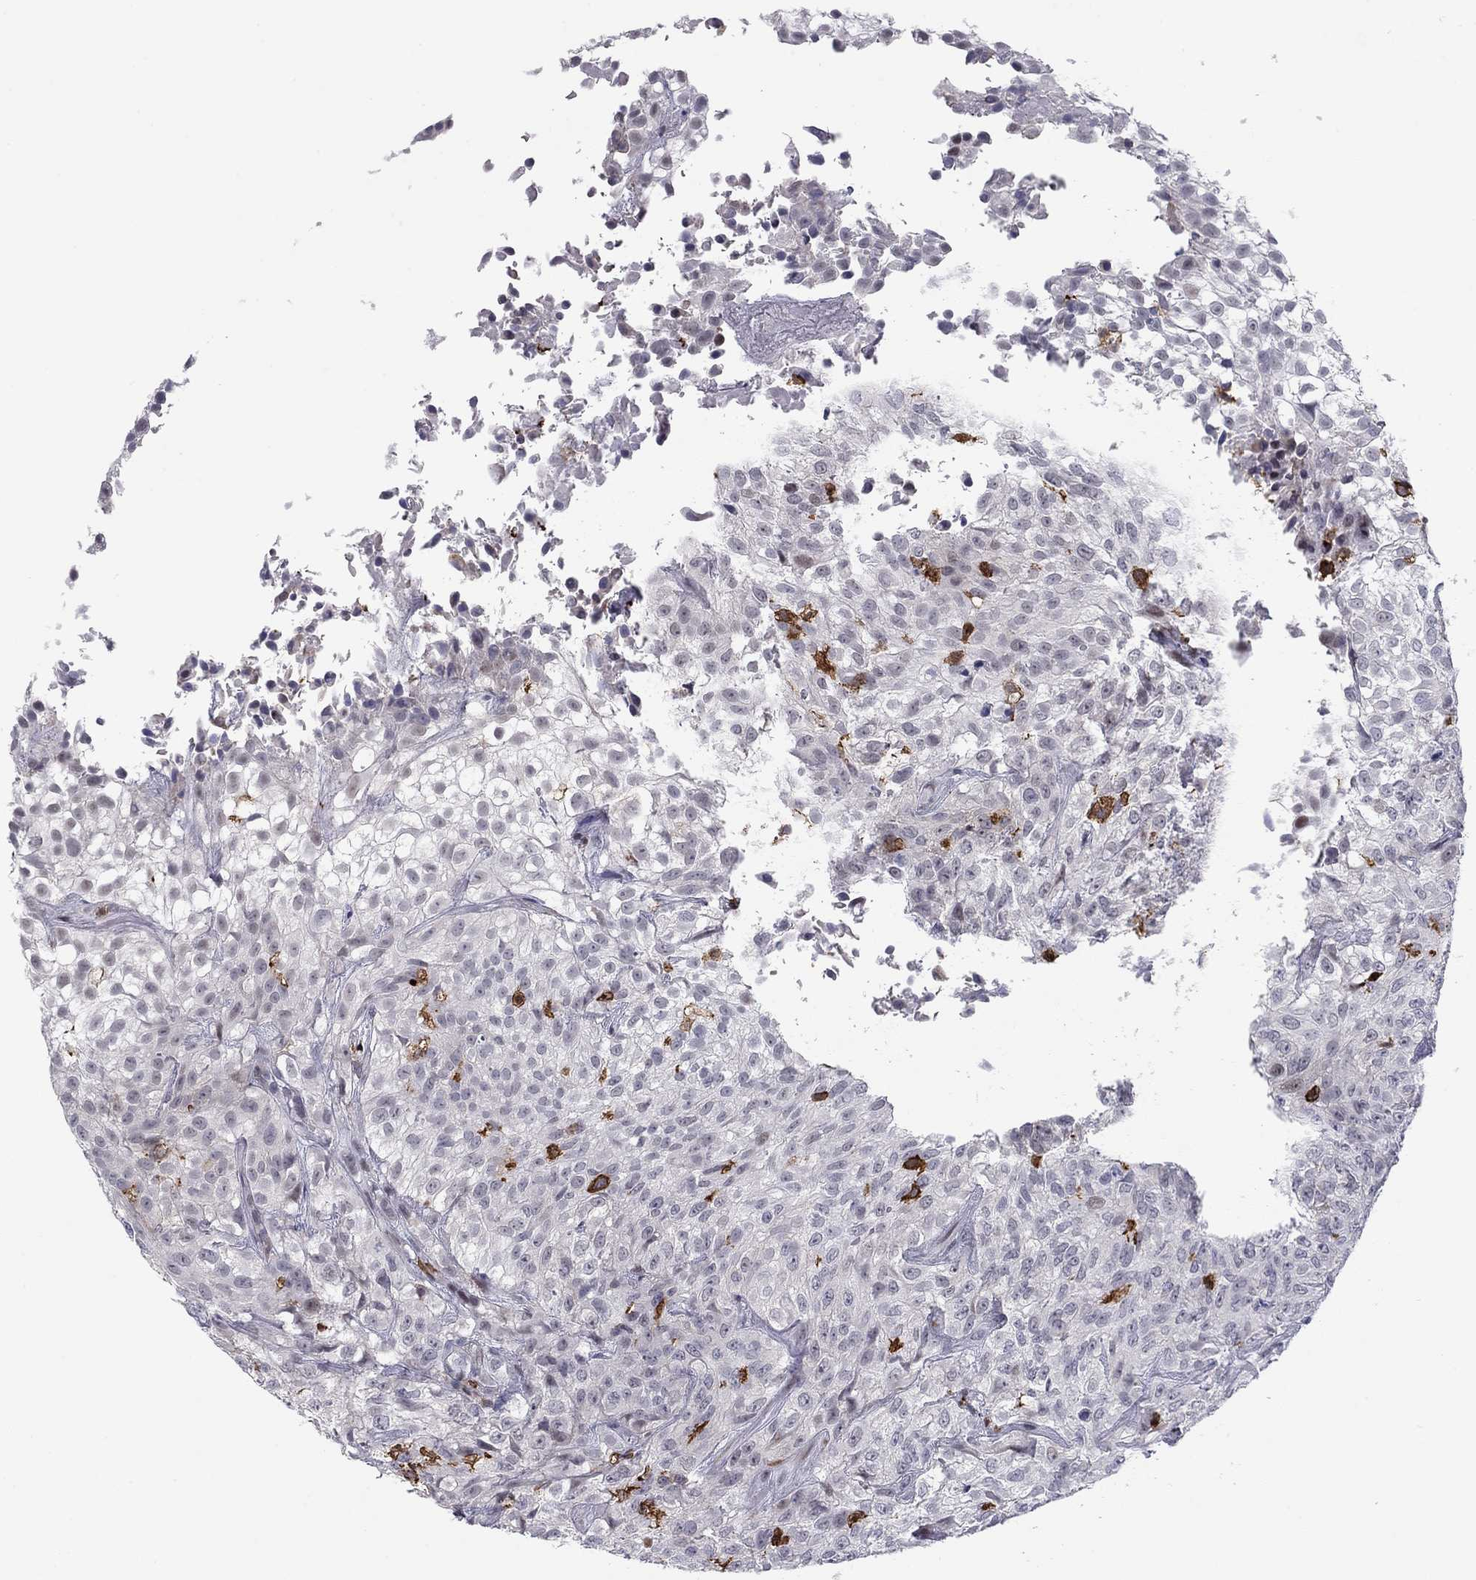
{"staining": {"intensity": "negative", "quantity": "none", "location": "none"}, "tissue": "urothelial cancer", "cell_type": "Tumor cells", "image_type": "cancer", "snomed": [{"axis": "morphology", "description": "Urothelial carcinoma, High grade"}, {"axis": "topography", "description": "Urinary bladder"}], "caption": "Protein analysis of urothelial cancer exhibits no significant expression in tumor cells. (DAB (3,3'-diaminobenzidine) immunohistochemistry (IHC) with hematoxylin counter stain).", "gene": "ARHGAP27", "patient": {"sex": "male", "age": 56}}